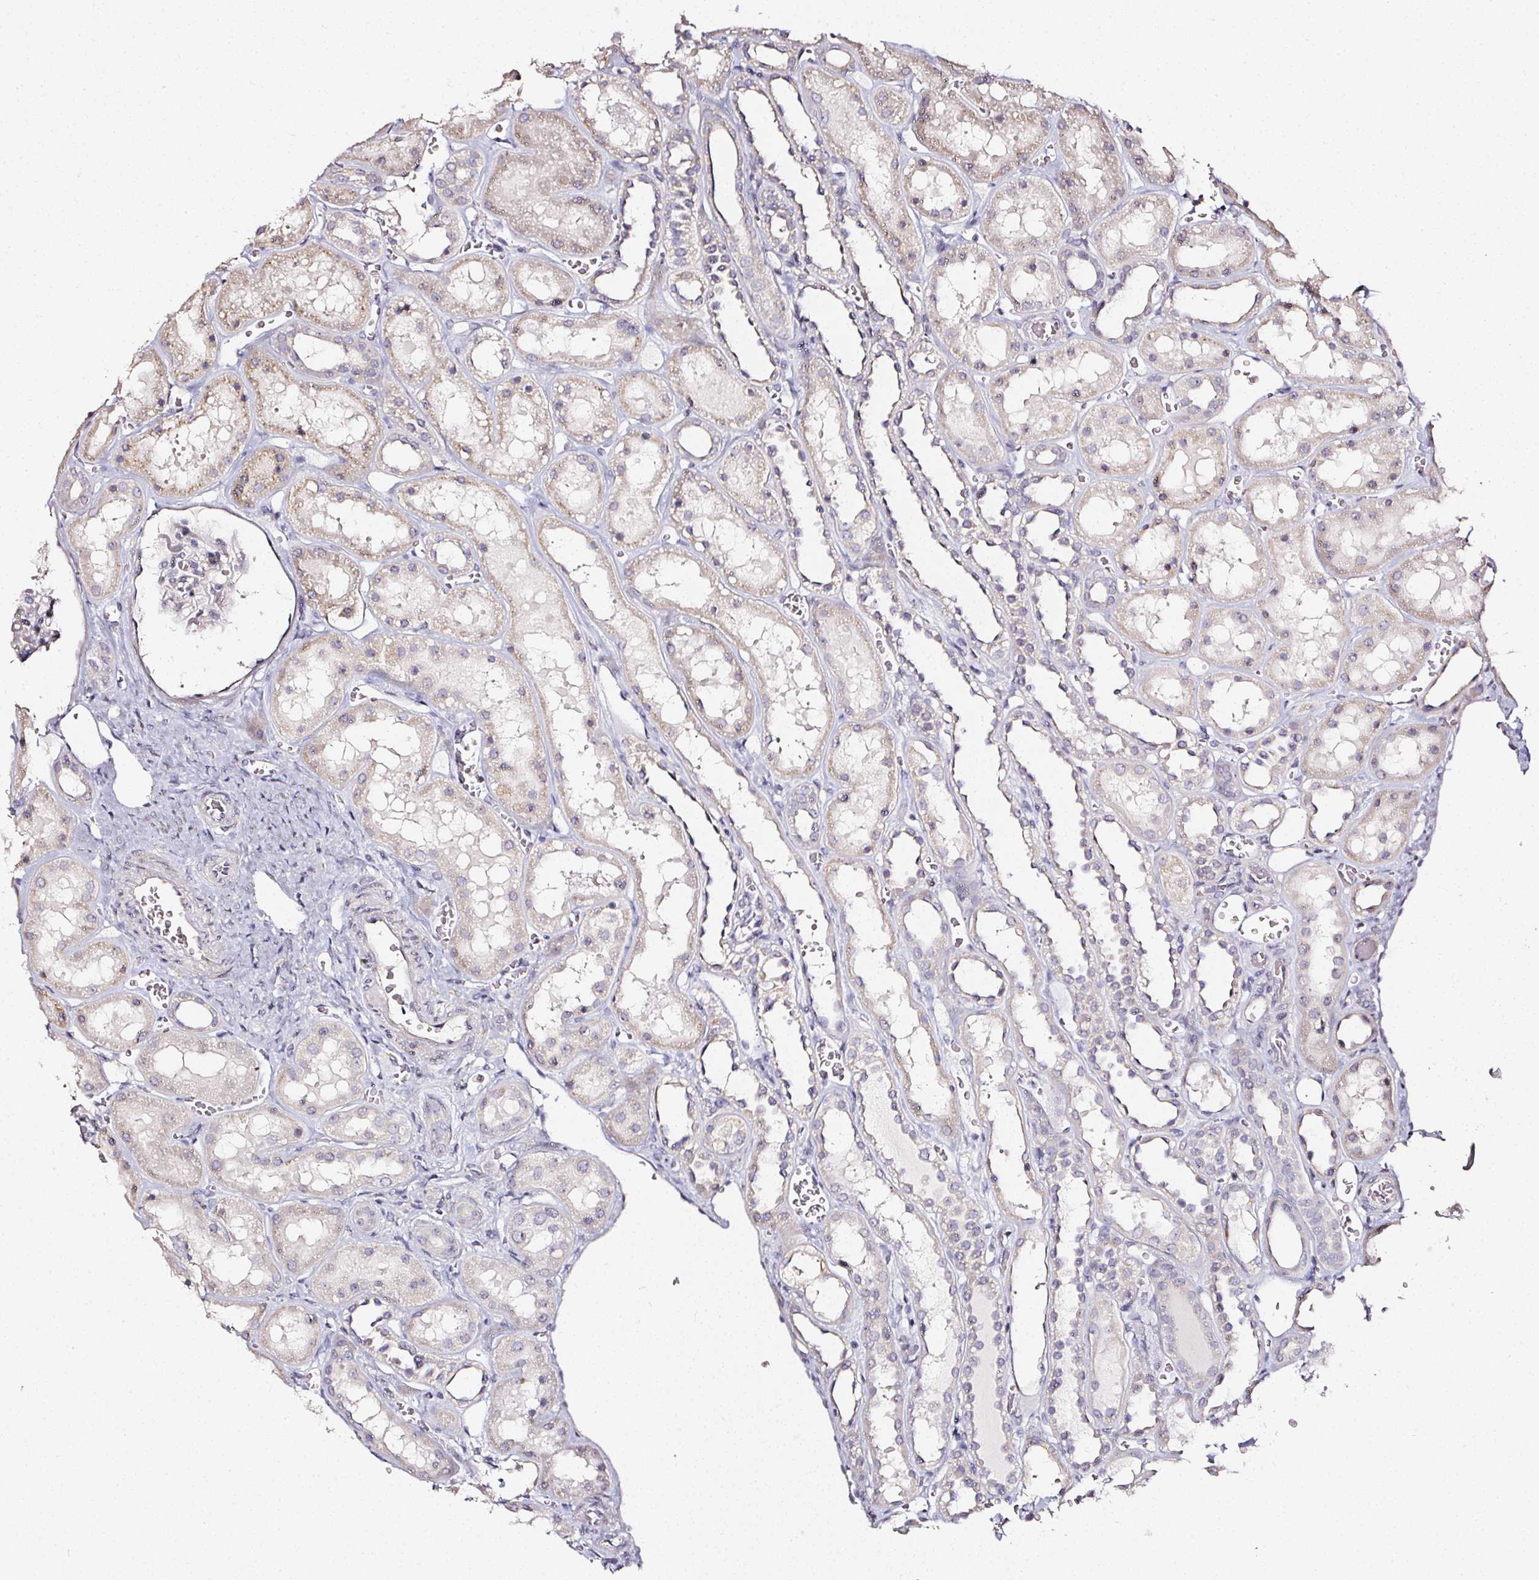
{"staining": {"intensity": "weak", "quantity": "<25%", "location": "cytoplasmic/membranous"}, "tissue": "kidney", "cell_type": "Cells in glomeruli", "image_type": "normal", "snomed": [{"axis": "morphology", "description": "Normal tissue, NOS"}, {"axis": "topography", "description": "Kidney"}], "caption": "An immunohistochemistry histopathology image of normal kidney is shown. There is no staining in cells in glomeruli of kidney. Nuclei are stained in blue.", "gene": "NTRK1", "patient": {"sex": "female", "age": 41}}